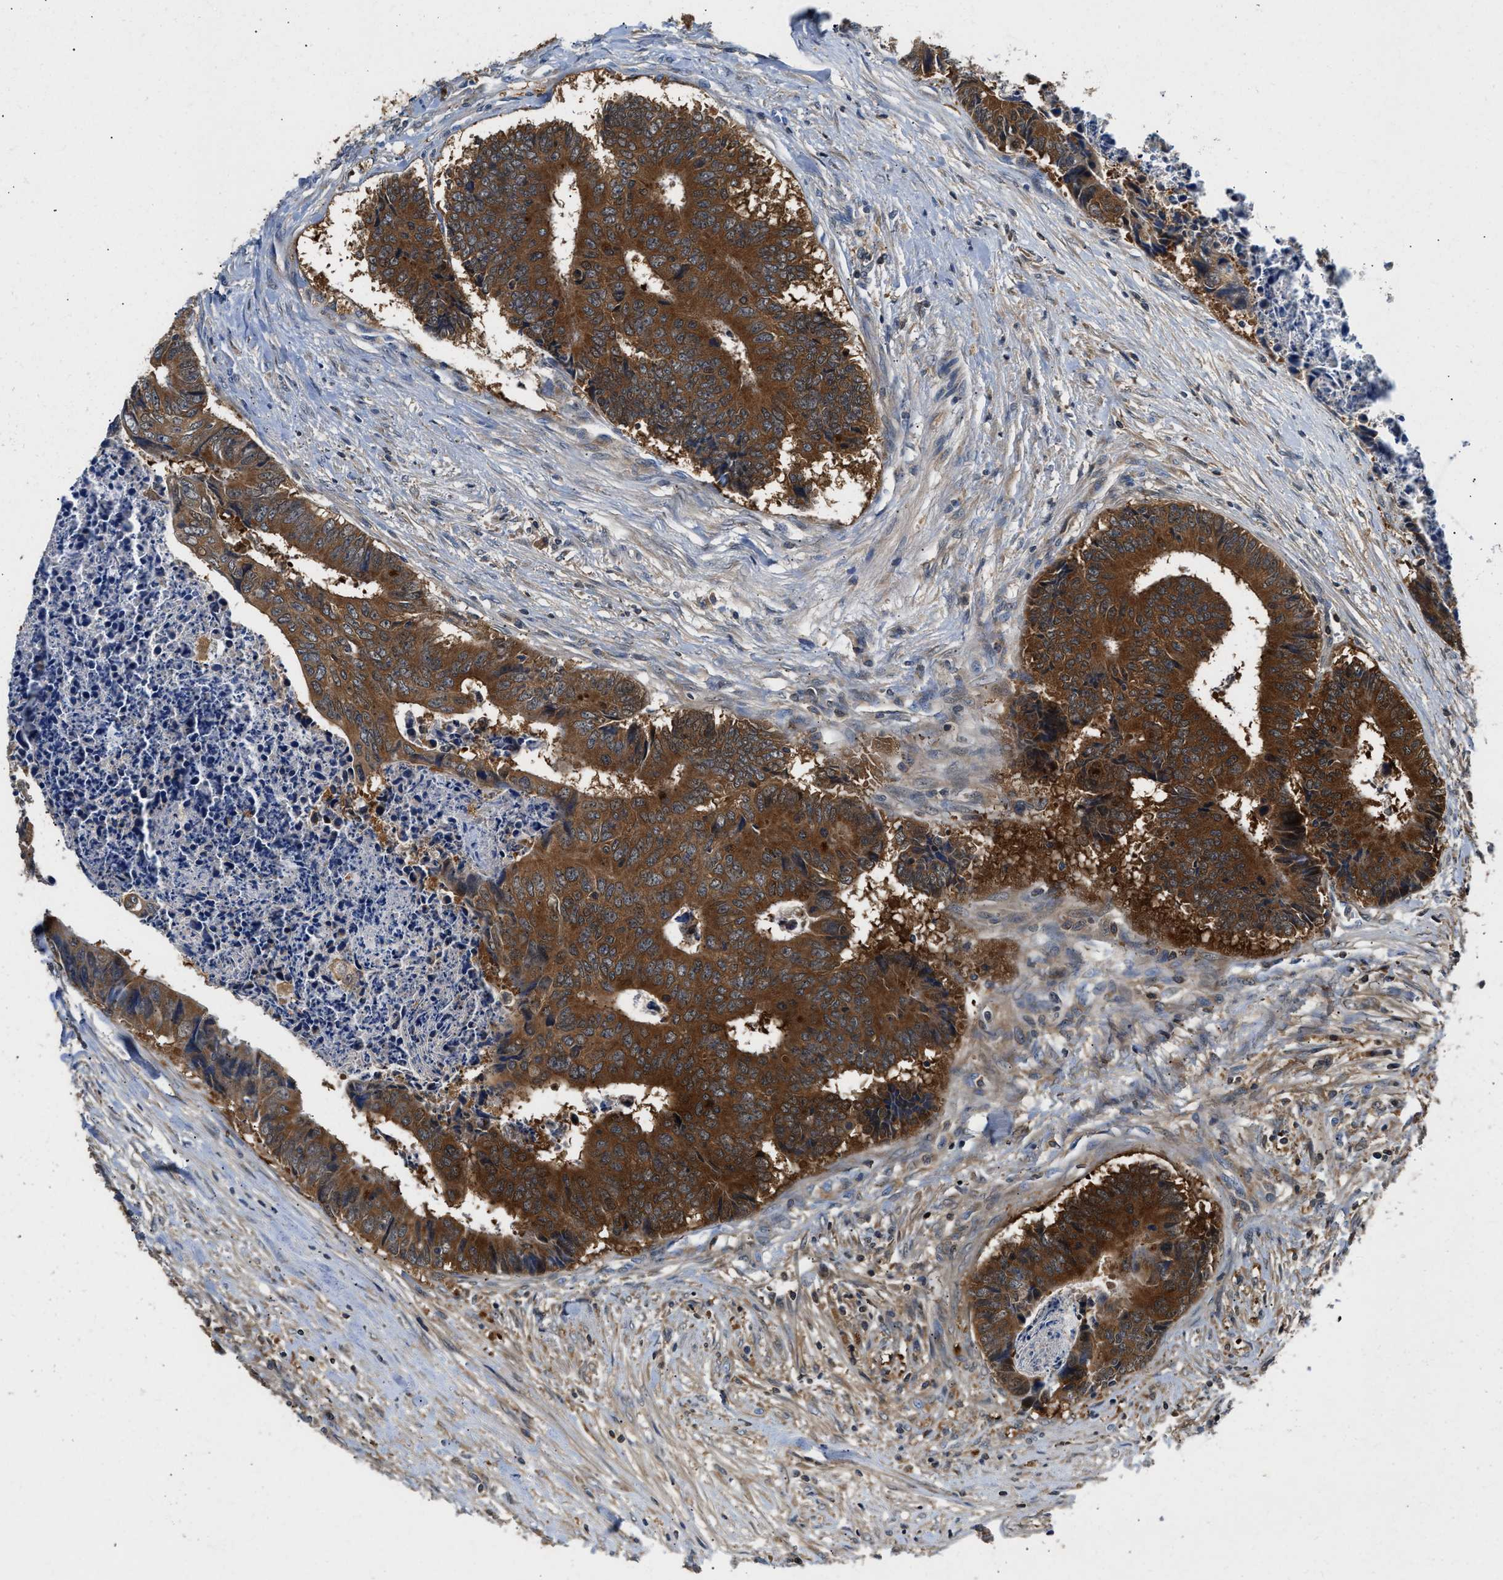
{"staining": {"intensity": "strong", "quantity": ">75%", "location": "cytoplasmic/membranous"}, "tissue": "colorectal cancer", "cell_type": "Tumor cells", "image_type": "cancer", "snomed": [{"axis": "morphology", "description": "Adenocarcinoma, NOS"}, {"axis": "topography", "description": "Rectum"}], "caption": "Brown immunohistochemical staining in human colorectal adenocarcinoma shows strong cytoplasmic/membranous positivity in approximately >75% of tumor cells.", "gene": "CCM2", "patient": {"sex": "male", "age": 84}}